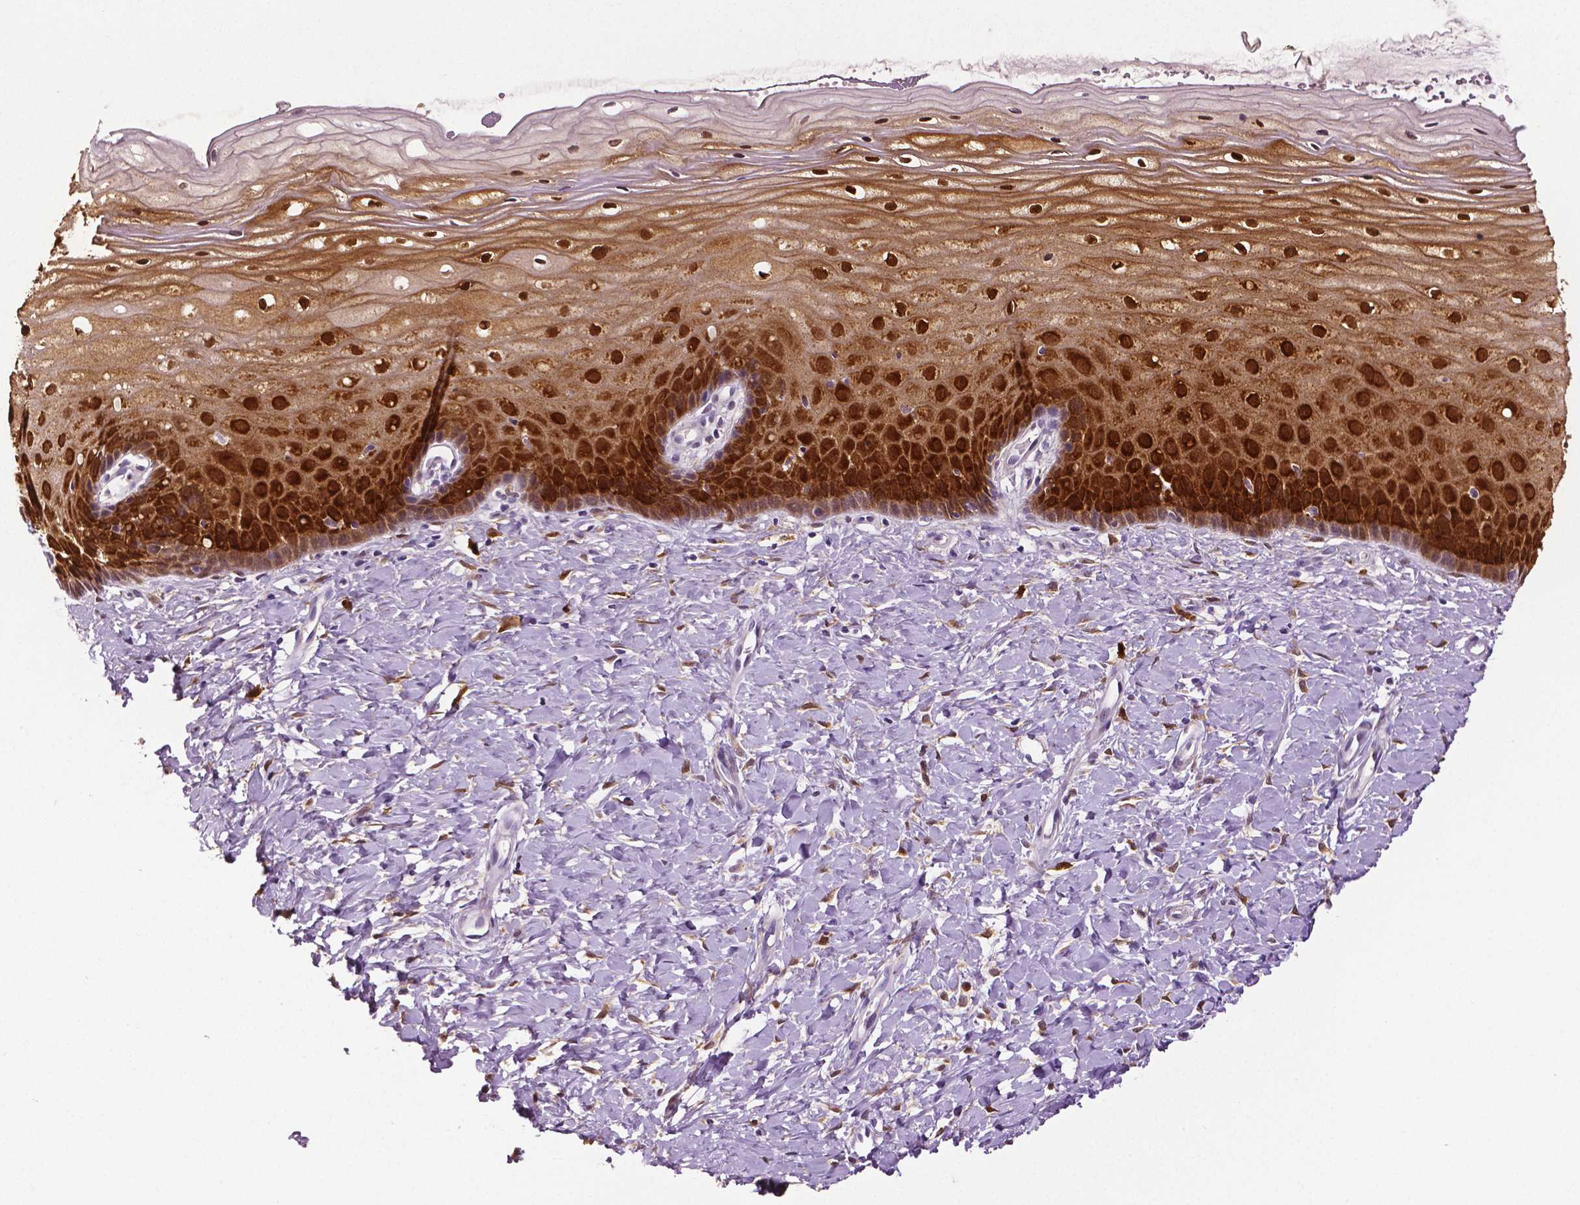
{"staining": {"intensity": "strong", "quantity": "25%-75%", "location": "cytoplasmic/membranous"}, "tissue": "cervix", "cell_type": "Glandular cells", "image_type": "normal", "snomed": [{"axis": "morphology", "description": "Normal tissue, NOS"}, {"axis": "topography", "description": "Cervix"}], "caption": "This photomicrograph demonstrates normal cervix stained with immunohistochemistry (IHC) to label a protein in brown. The cytoplasmic/membranous of glandular cells show strong positivity for the protein. Nuclei are counter-stained blue.", "gene": "PHGDH", "patient": {"sex": "female", "age": 37}}